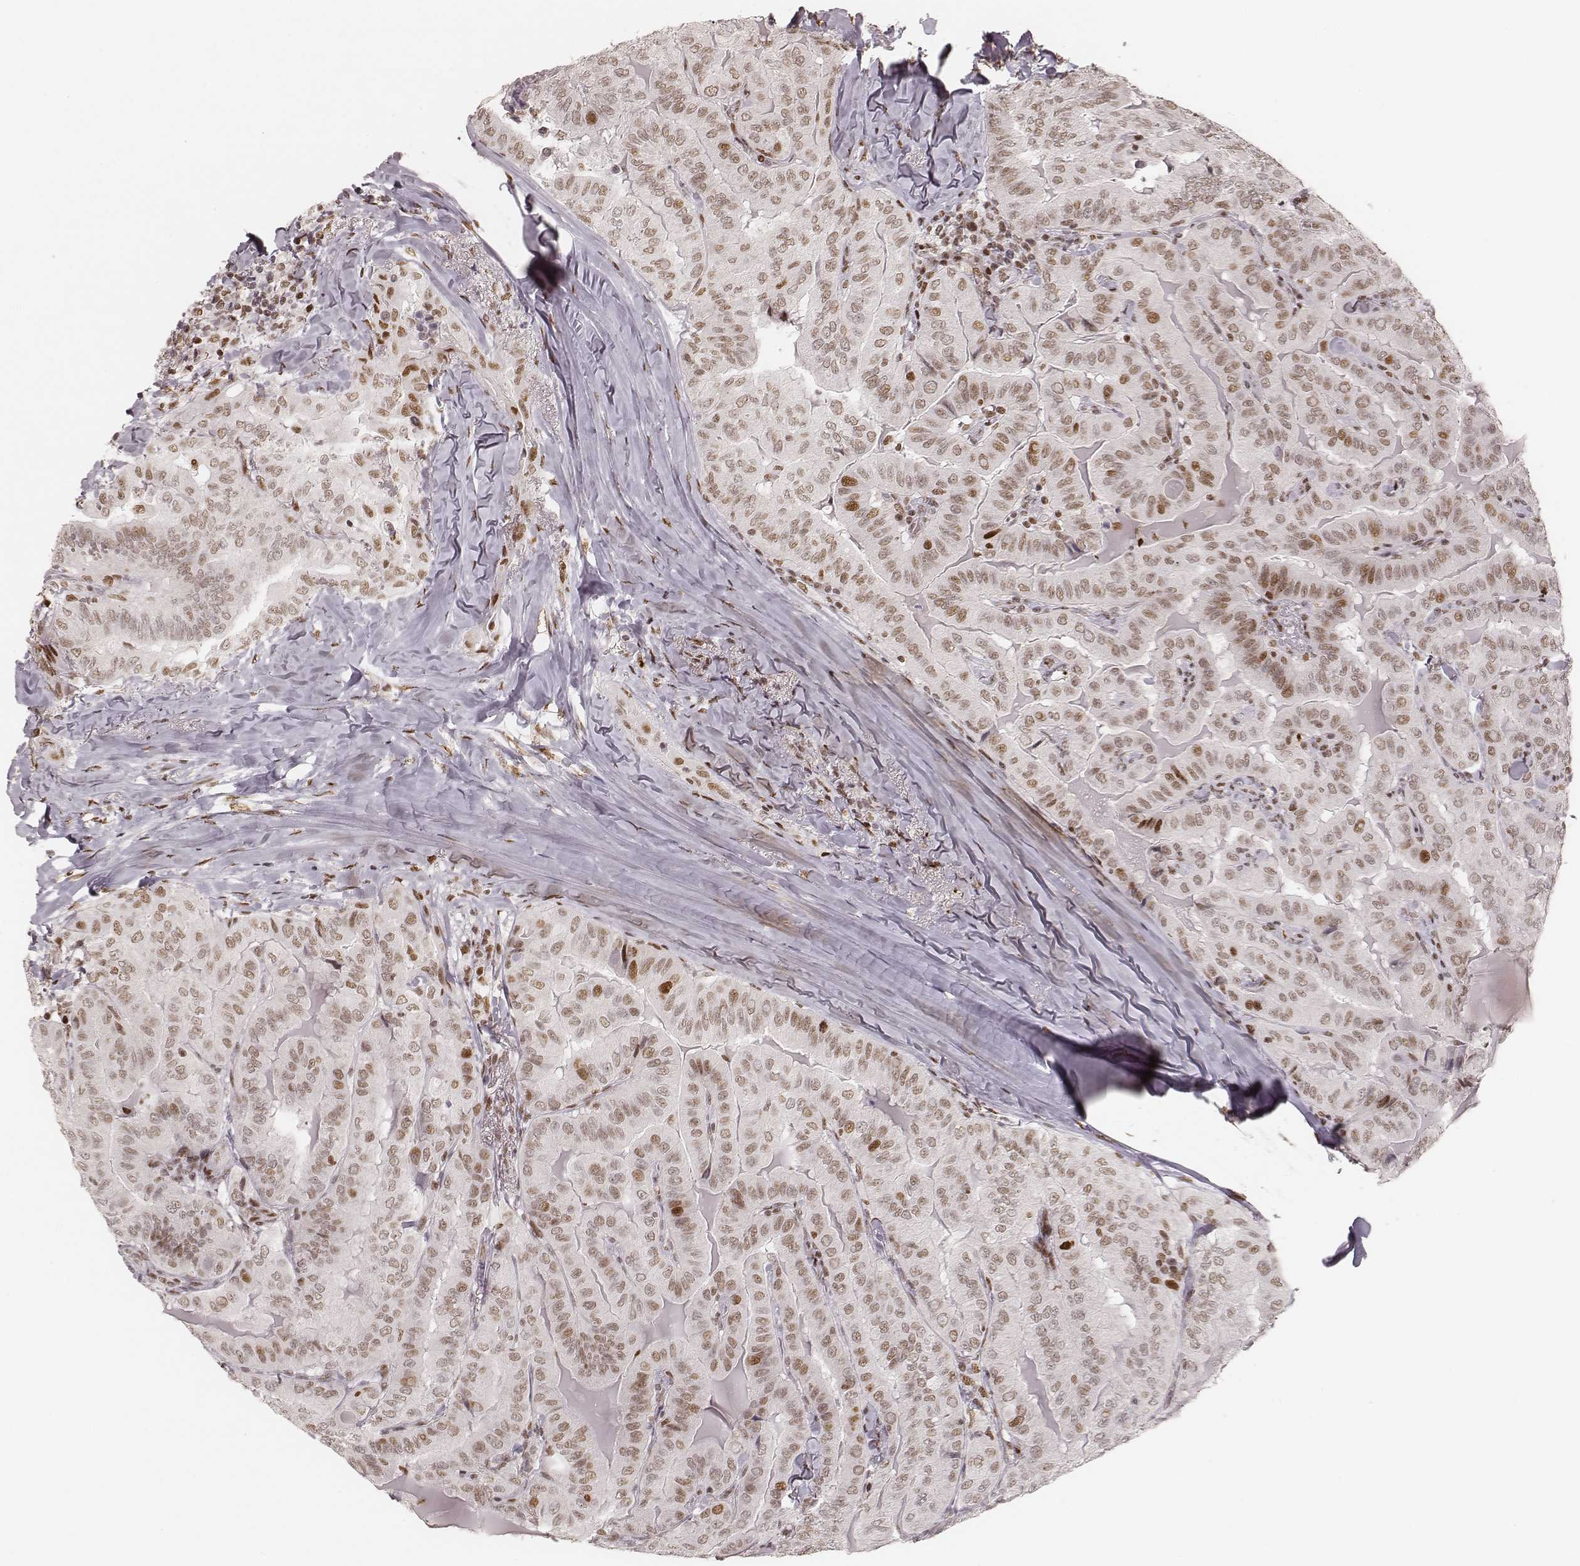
{"staining": {"intensity": "moderate", "quantity": ">75%", "location": "nuclear"}, "tissue": "thyroid cancer", "cell_type": "Tumor cells", "image_type": "cancer", "snomed": [{"axis": "morphology", "description": "Papillary adenocarcinoma, NOS"}, {"axis": "topography", "description": "Thyroid gland"}], "caption": "This micrograph shows immunohistochemistry staining of thyroid cancer, with medium moderate nuclear positivity in approximately >75% of tumor cells.", "gene": "HNRNPC", "patient": {"sex": "female", "age": 68}}